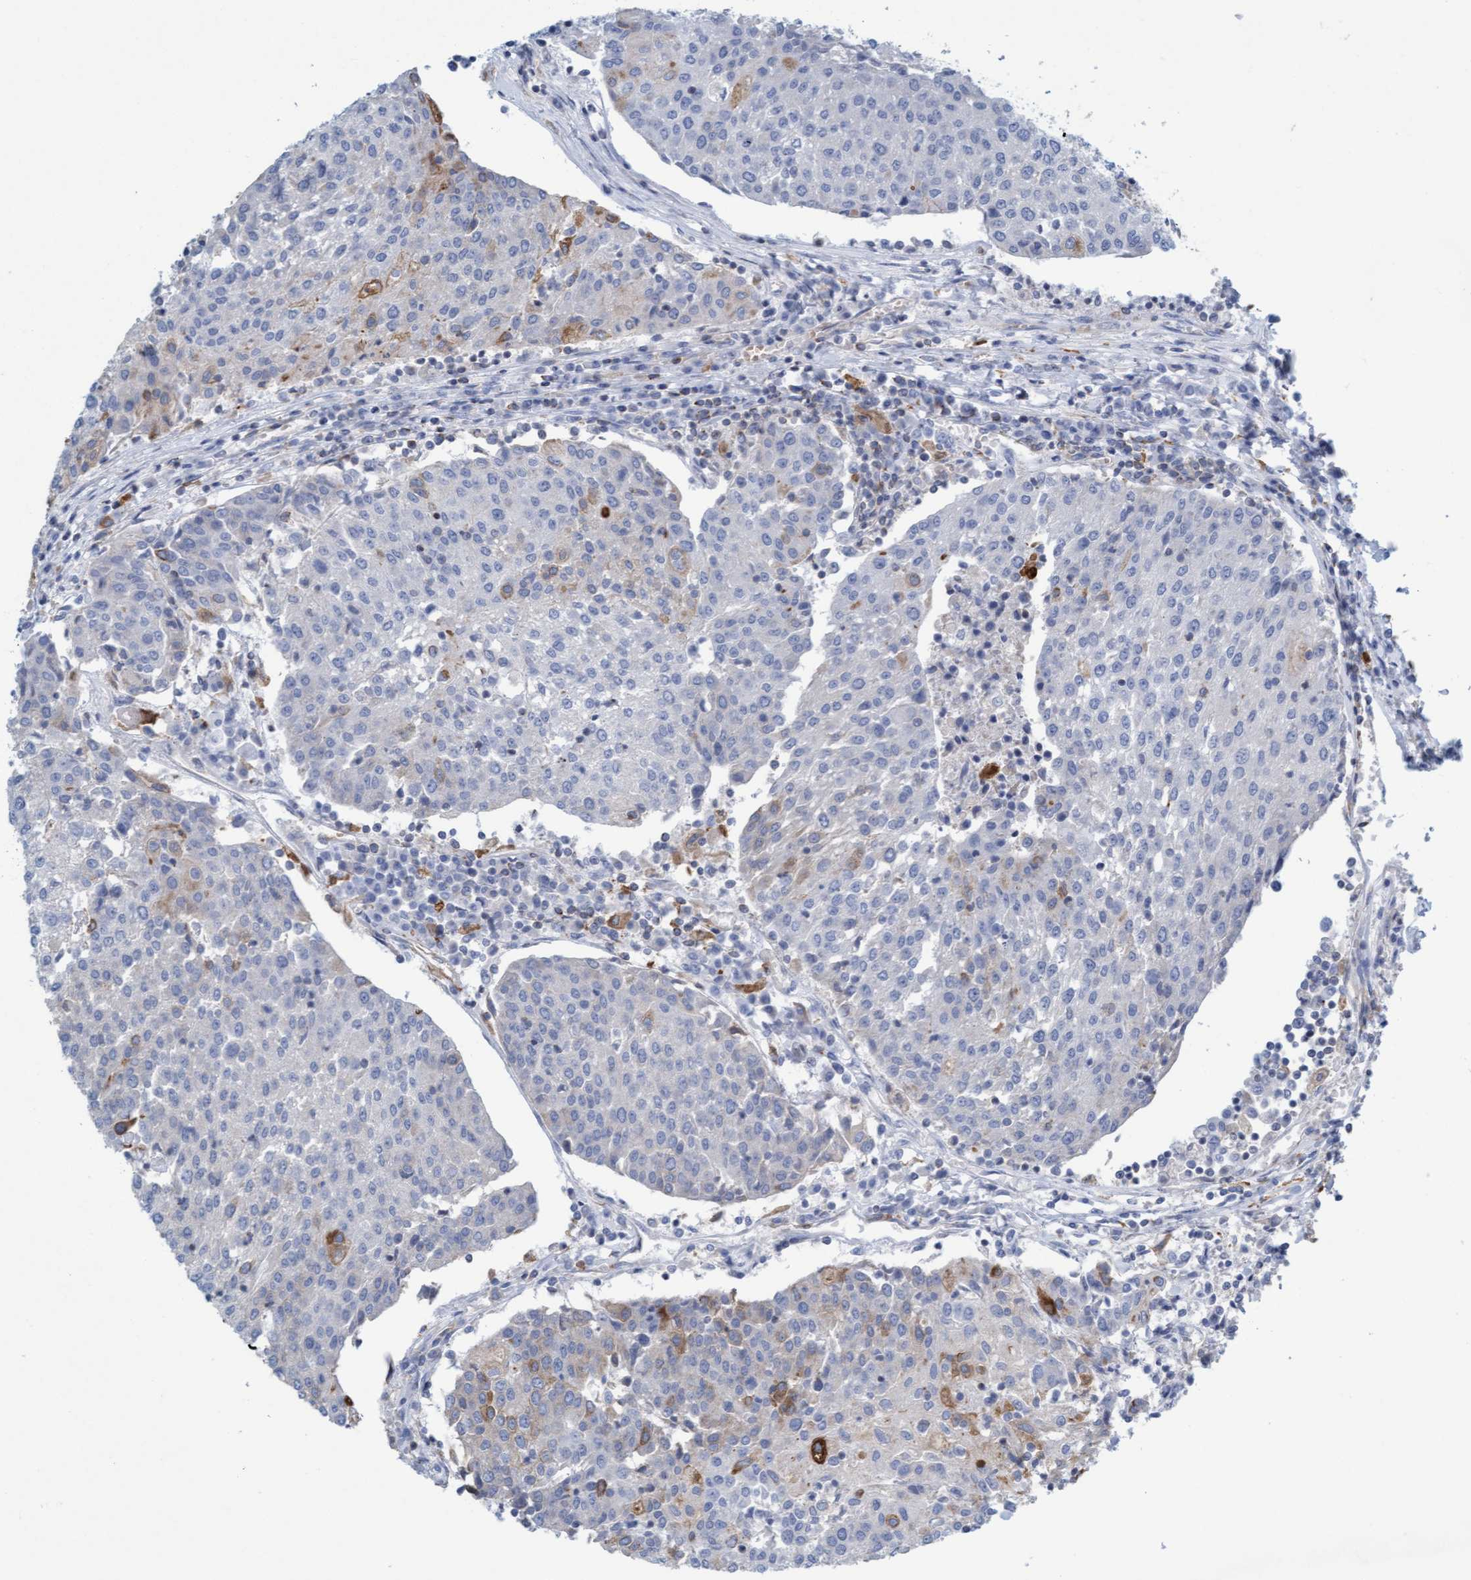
{"staining": {"intensity": "moderate", "quantity": "<25%", "location": "cytoplasmic/membranous"}, "tissue": "urothelial cancer", "cell_type": "Tumor cells", "image_type": "cancer", "snomed": [{"axis": "morphology", "description": "Urothelial carcinoma, High grade"}, {"axis": "topography", "description": "Urinary bladder"}], "caption": "A micrograph of human urothelial carcinoma (high-grade) stained for a protein shows moderate cytoplasmic/membranous brown staining in tumor cells.", "gene": "SIGIRR", "patient": {"sex": "female", "age": 85}}